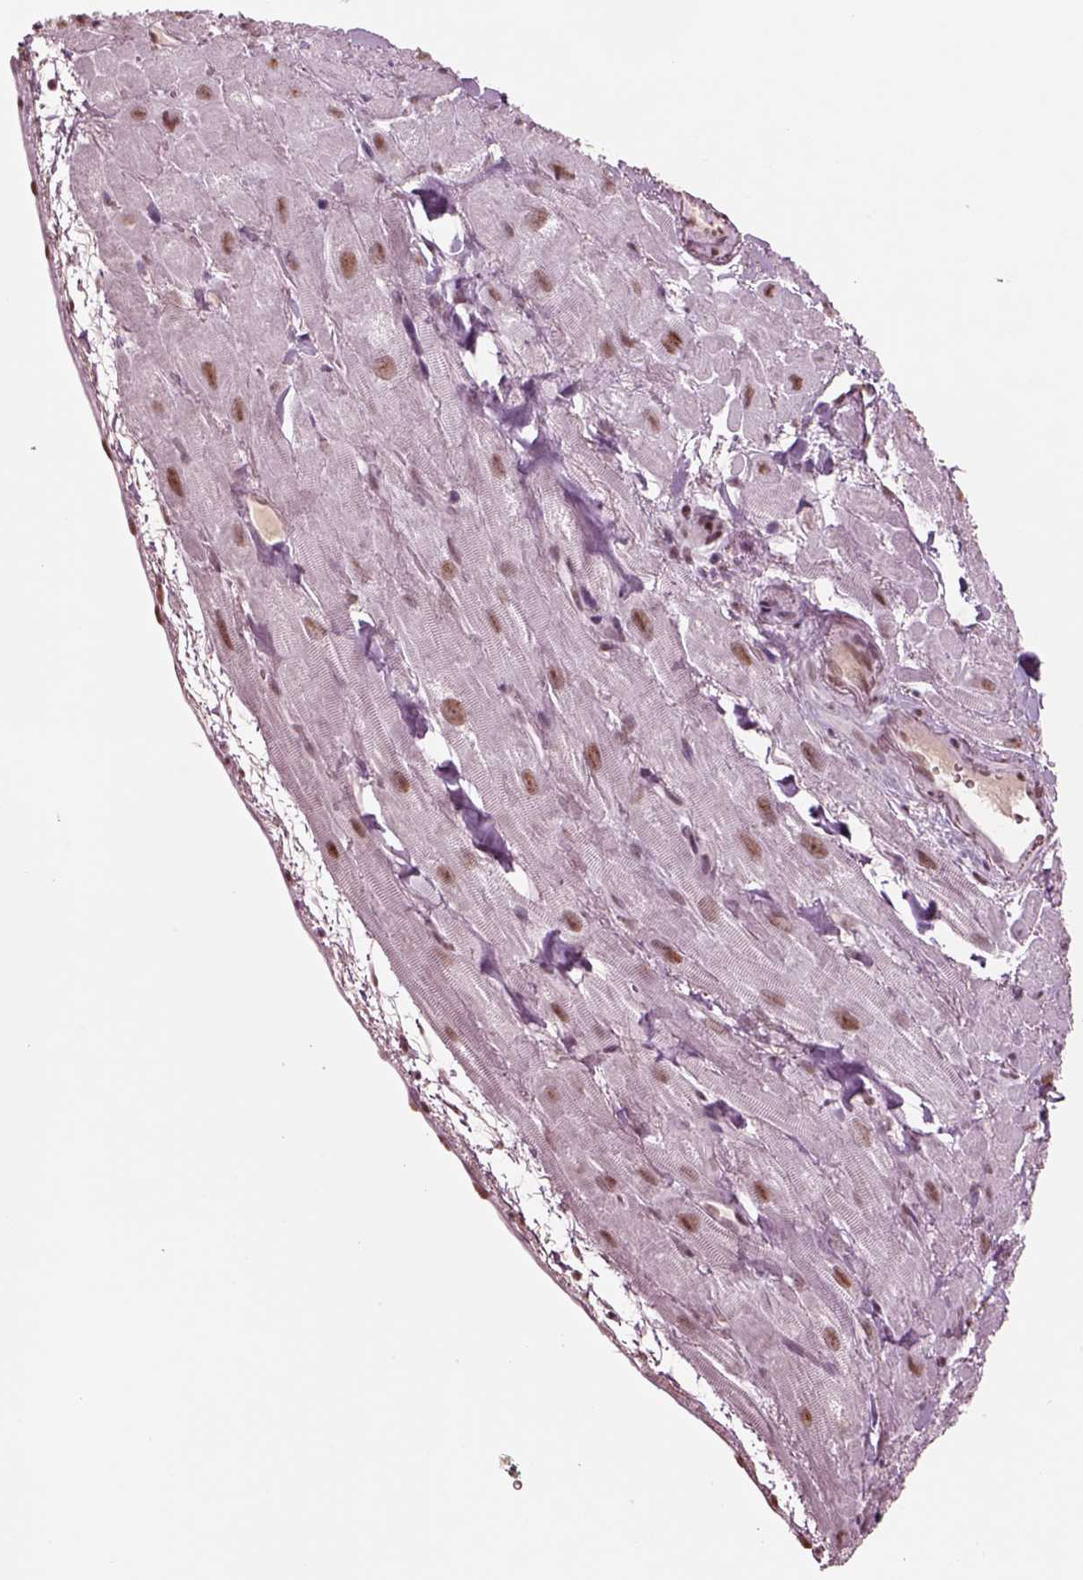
{"staining": {"intensity": "moderate", "quantity": "<25%", "location": "nuclear"}, "tissue": "heart muscle", "cell_type": "Cardiomyocytes", "image_type": "normal", "snomed": [{"axis": "morphology", "description": "Normal tissue, NOS"}, {"axis": "topography", "description": "Heart"}], "caption": "Human heart muscle stained with a brown dye demonstrates moderate nuclear positive staining in about <25% of cardiomyocytes.", "gene": "SEPHS1", "patient": {"sex": "female", "age": 62}}